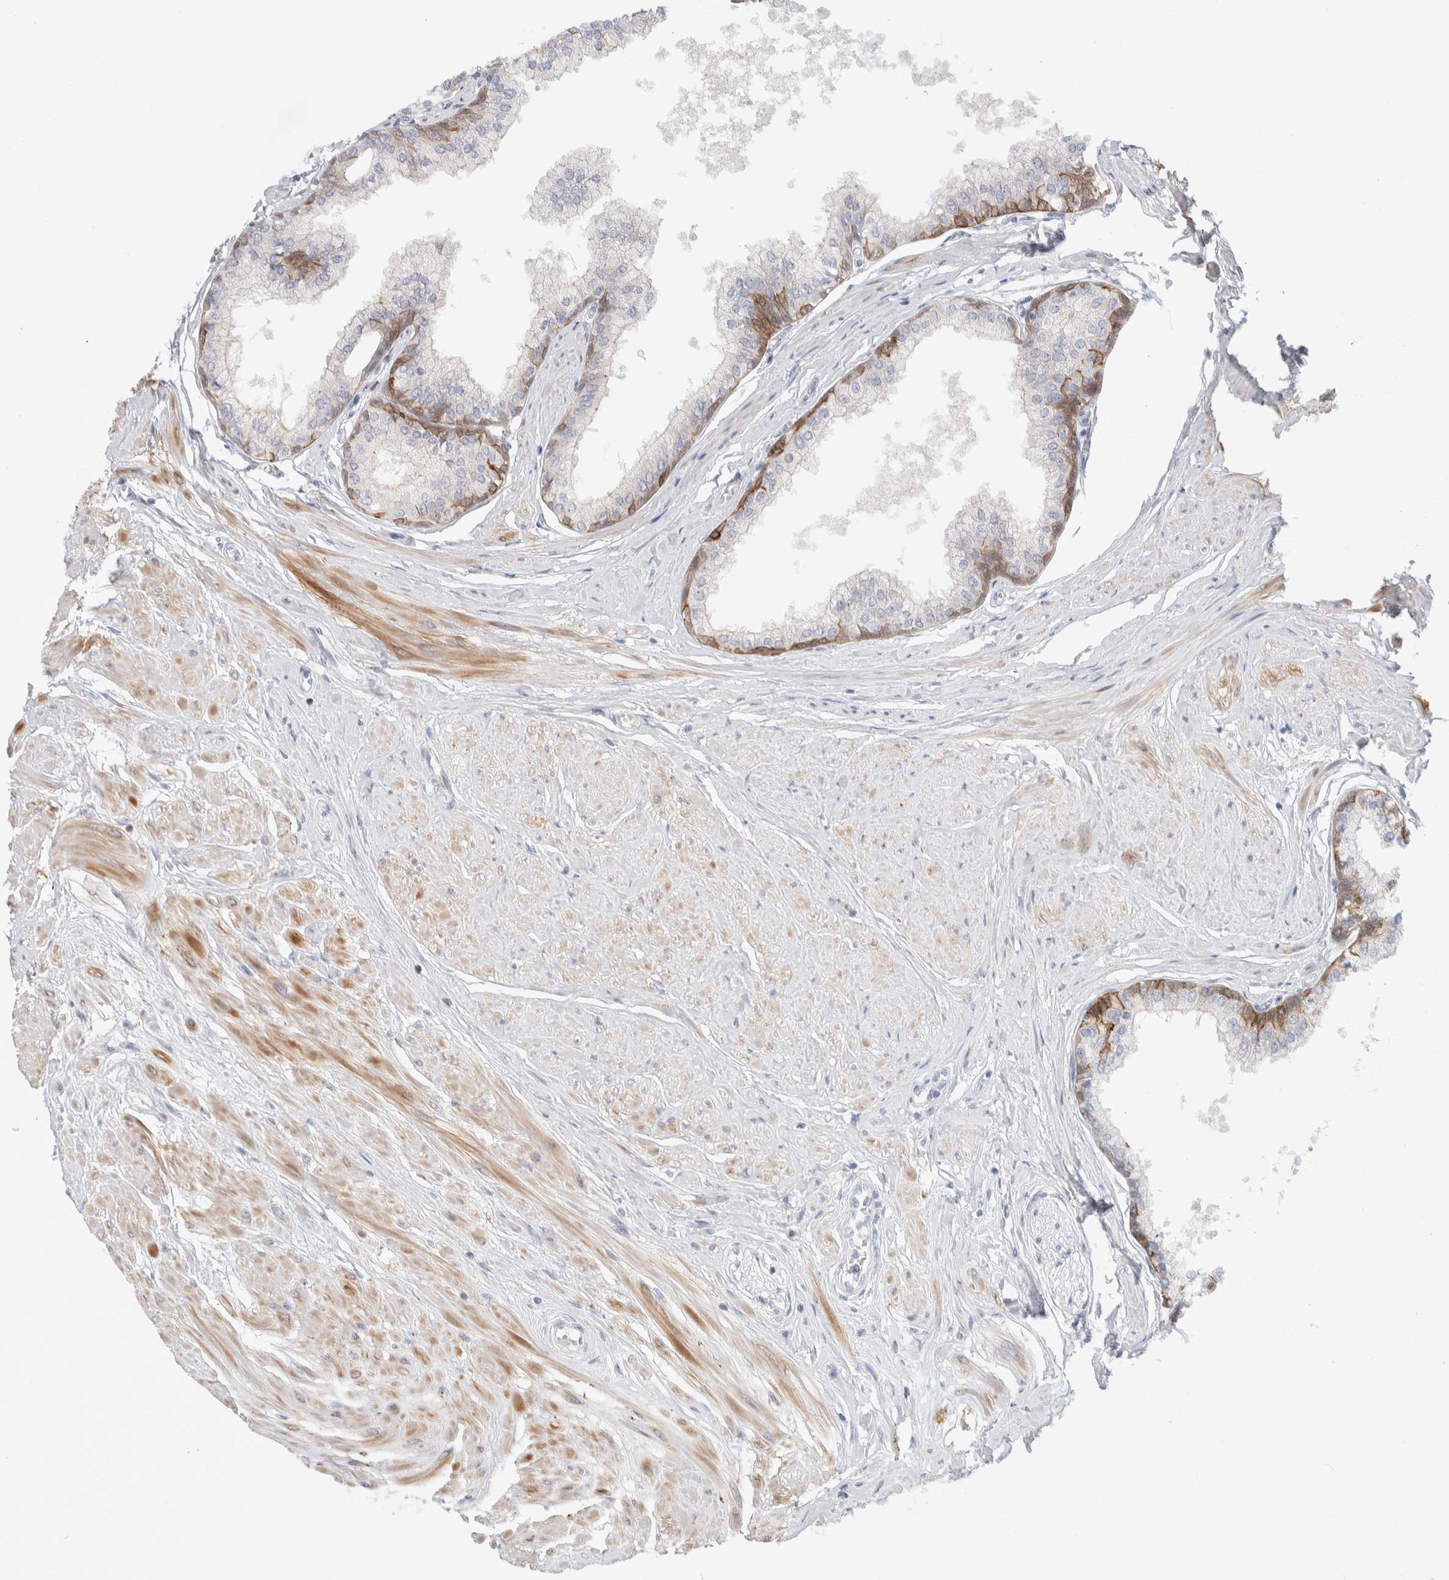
{"staining": {"intensity": "moderate", "quantity": "<25%", "location": "cytoplasmic/membranous"}, "tissue": "seminal vesicle", "cell_type": "Glandular cells", "image_type": "normal", "snomed": [{"axis": "morphology", "description": "Normal tissue, NOS"}, {"axis": "topography", "description": "Prostate"}, {"axis": "topography", "description": "Seminal veicle"}], "caption": "Approximately <25% of glandular cells in benign human seminal vesicle display moderate cytoplasmic/membranous protein staining as visualized by brown immunohistochemical staining.", "gene": "C1orf112", "patient": {"sex": "male", "age": 60}}